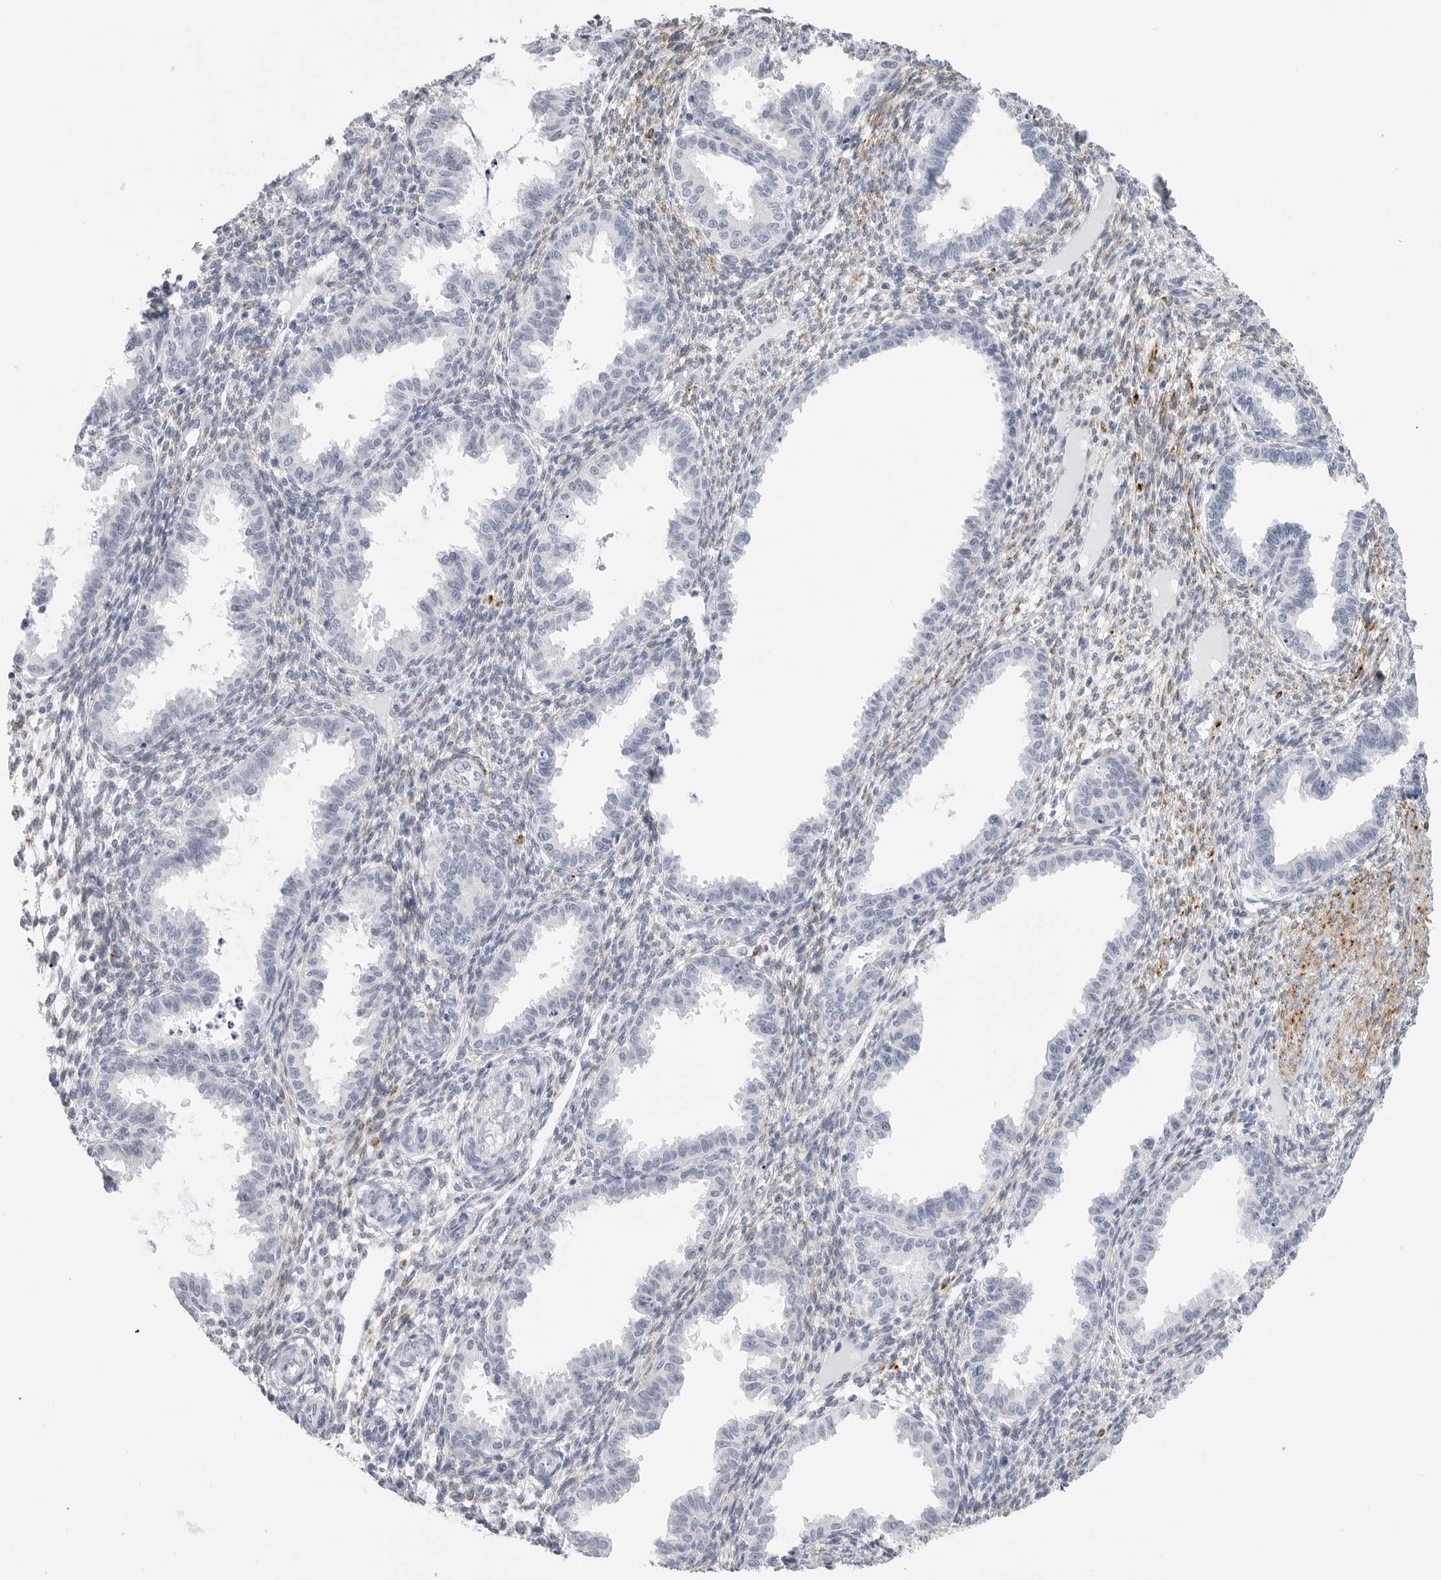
{"staining": {"intensity": "weak", "quantity": "<25%", "location": "cytoplasmic/membranous"}, "tissue": "endometrium", "cell_type": "Cells in endometrial stroma", "image_type": "normal", "snomed": [{"axis": "morphology", "description": "Normal tissue, NOS"}, {"axis": "topography", "description": "Endometrium"}], "caption": "IHC histopathology image of normal endometrium stained for a protein (brown), which exhibits no expression in cells in endometrial stroma.", "gene": "HSPB7", "patient": {"sex": "female", "age": 33}}